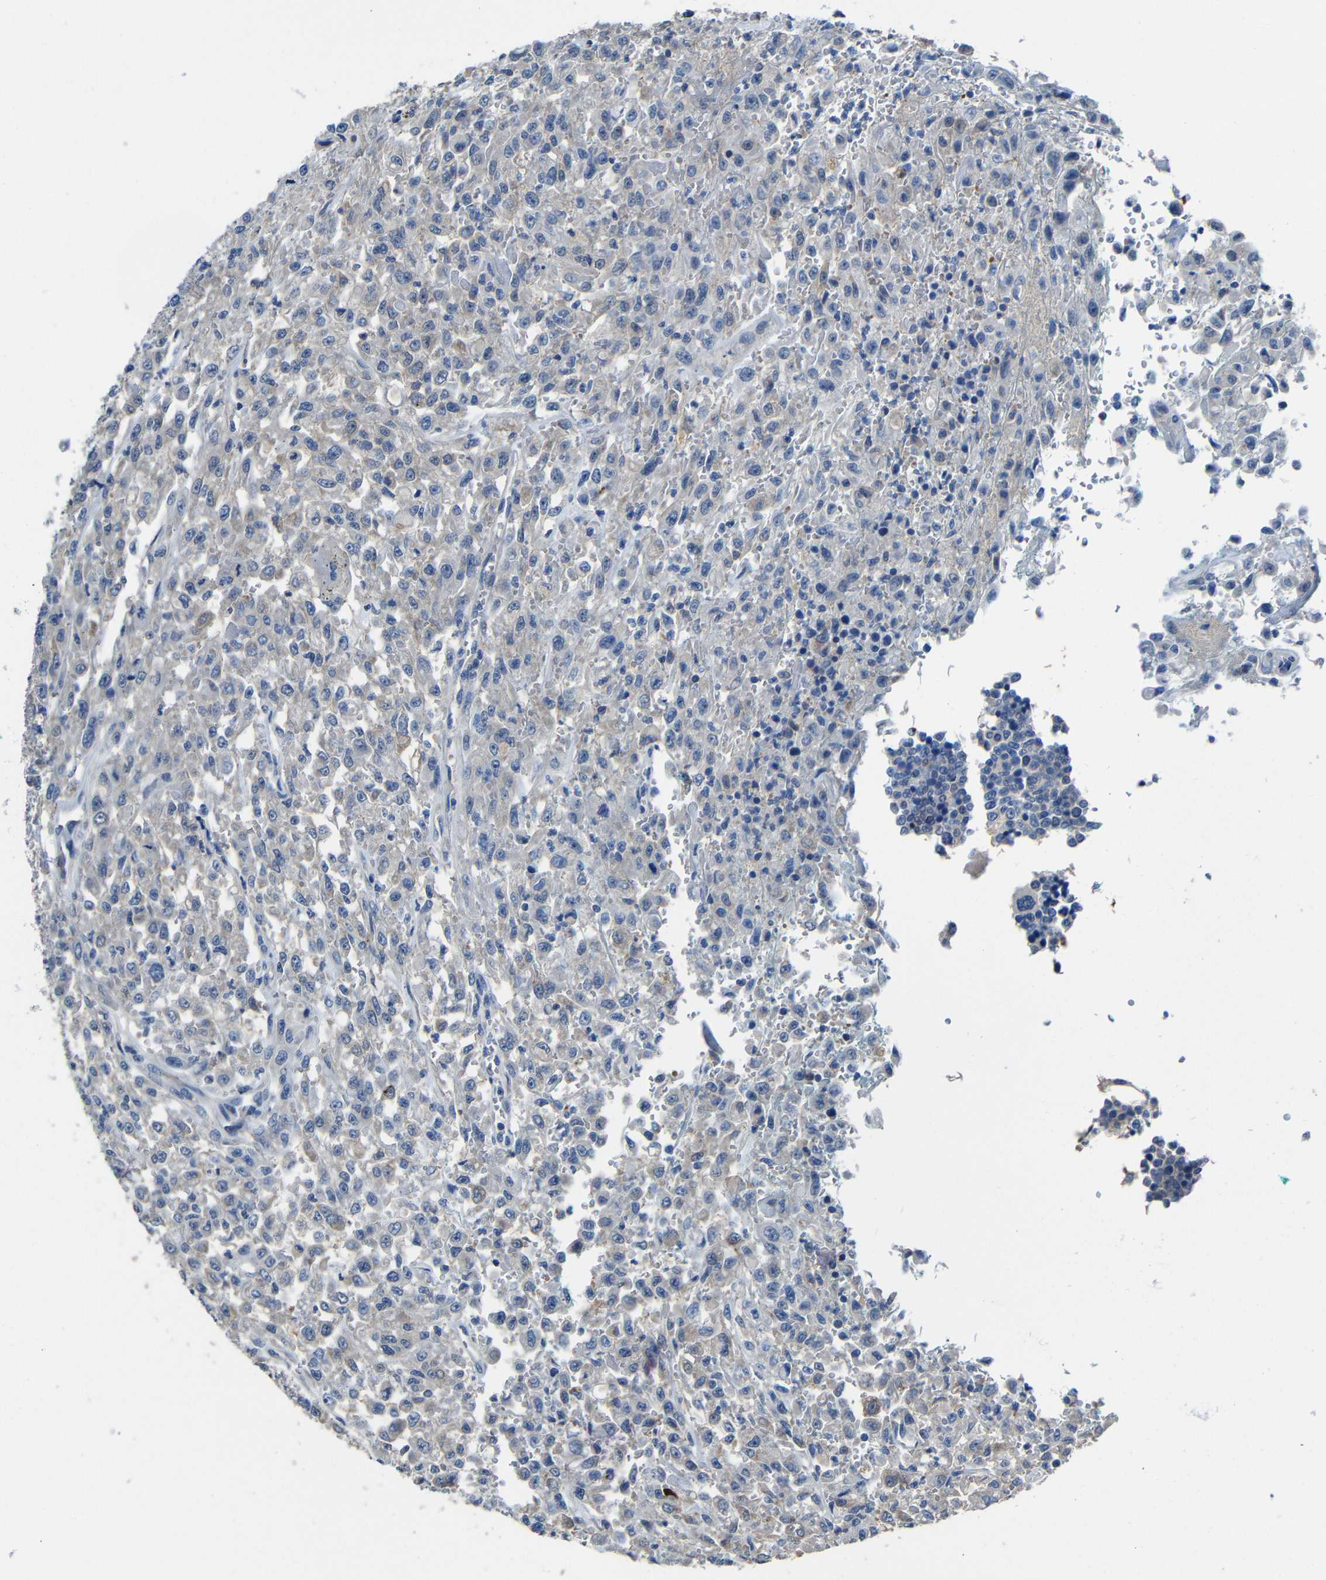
{"staining": {"intensity": "weak", "quantity": "<25%", "location": "cytoplasmic/membranous"}, "tissue": "urothelial cancer", "cell_type": "Tumor cells", "image_type": "cancer", "snomed": [{"axis": "morphology", "description": "Urothelial carcinoma, High grade"}, {"axis": "topography", "description": "Urinary bladder"}], "caption": "Immunohistochemical staining of urothelial cancer reveals no significant positivity in tumor cells.", "gene": "GDI1", "patient": {"sex": "male", "age": 46}}